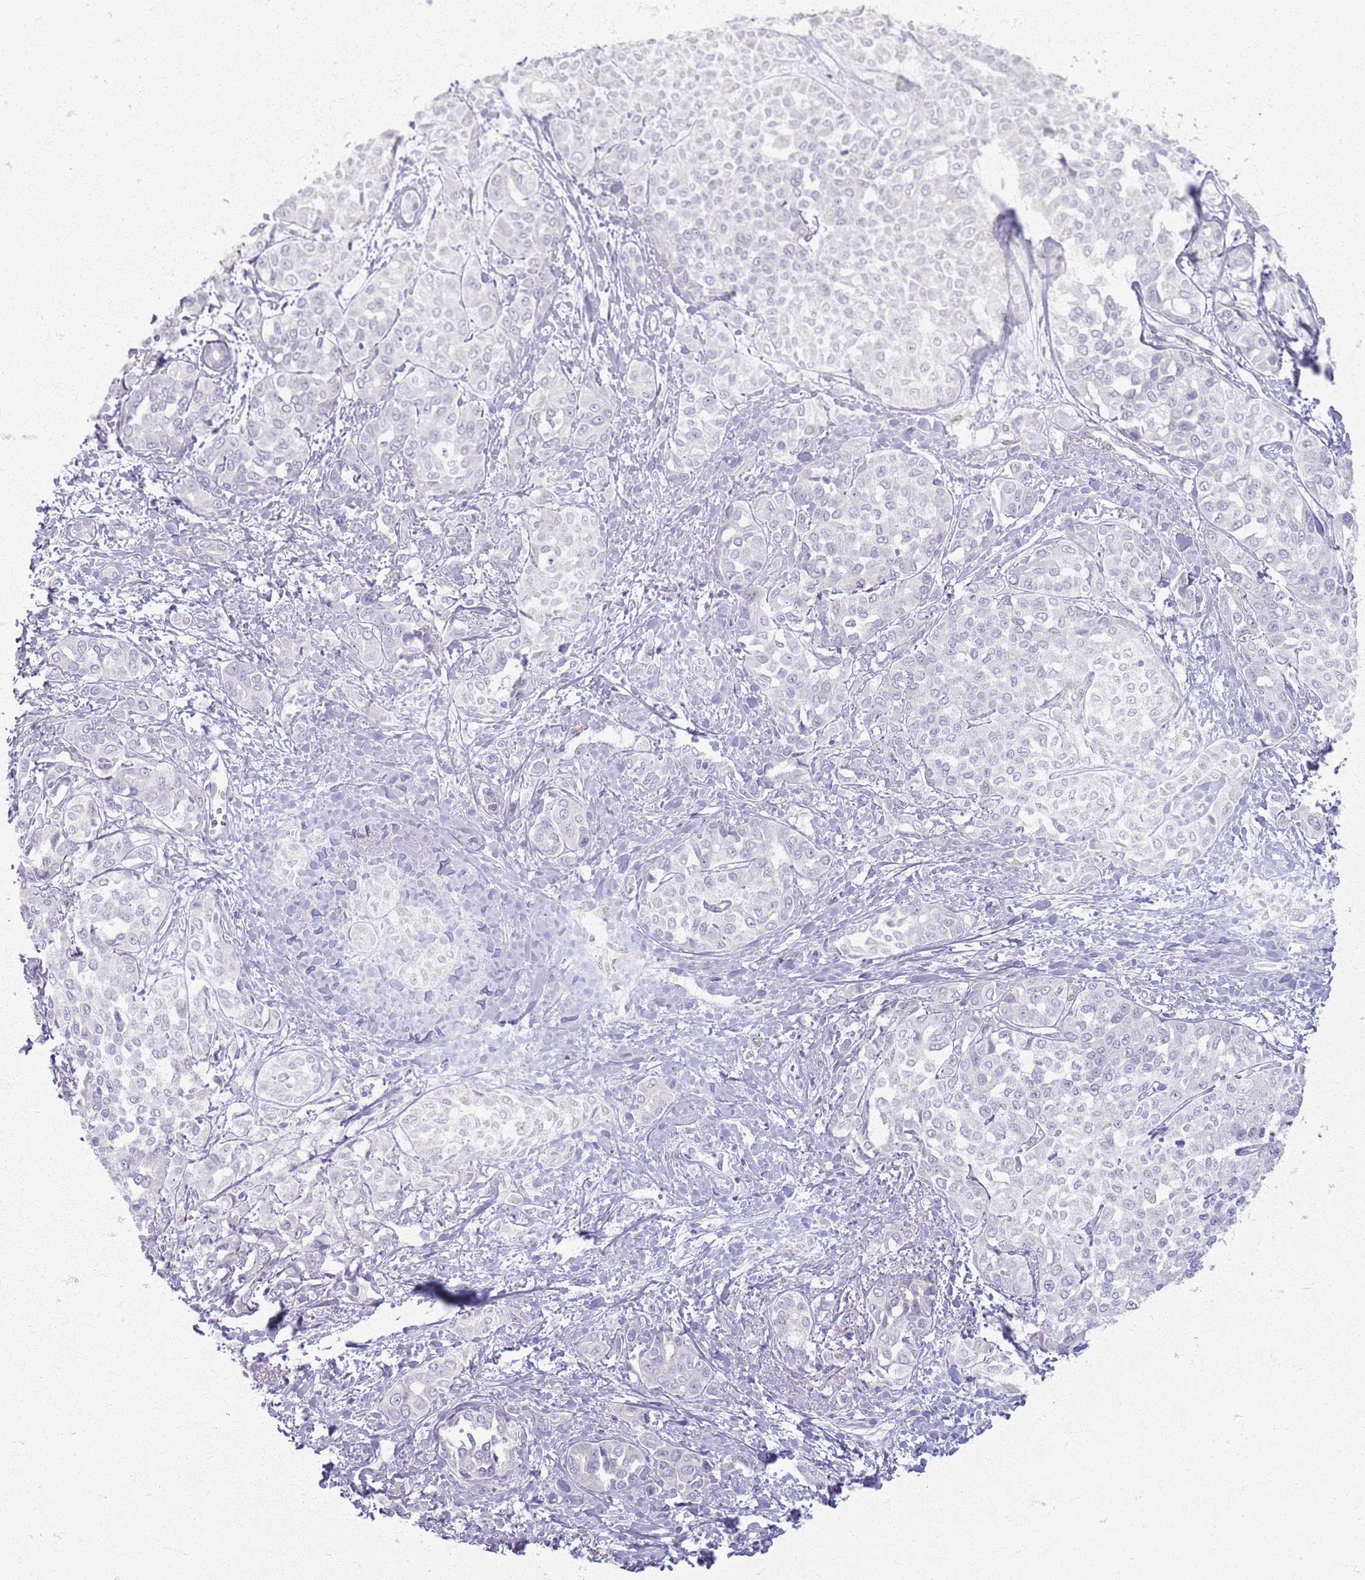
{"staining": {"intensity": "negative", "quantity": "none", "location": "none"}, "tissue": "liver cancer", "cell_type": "Tumor cells", "image_type": "cancer", "snomed": [{"axis": "morphology", "description": "Cholangiocarcinoma"}, {"axis": "topography", "description": "Liver"}], "caption": "Micrograph shows no significant protein staining in tumor cells of liver cholangiocarcinoma.", "gene": "CRIPT", "patient": {"sex": "female", "age": 77}}